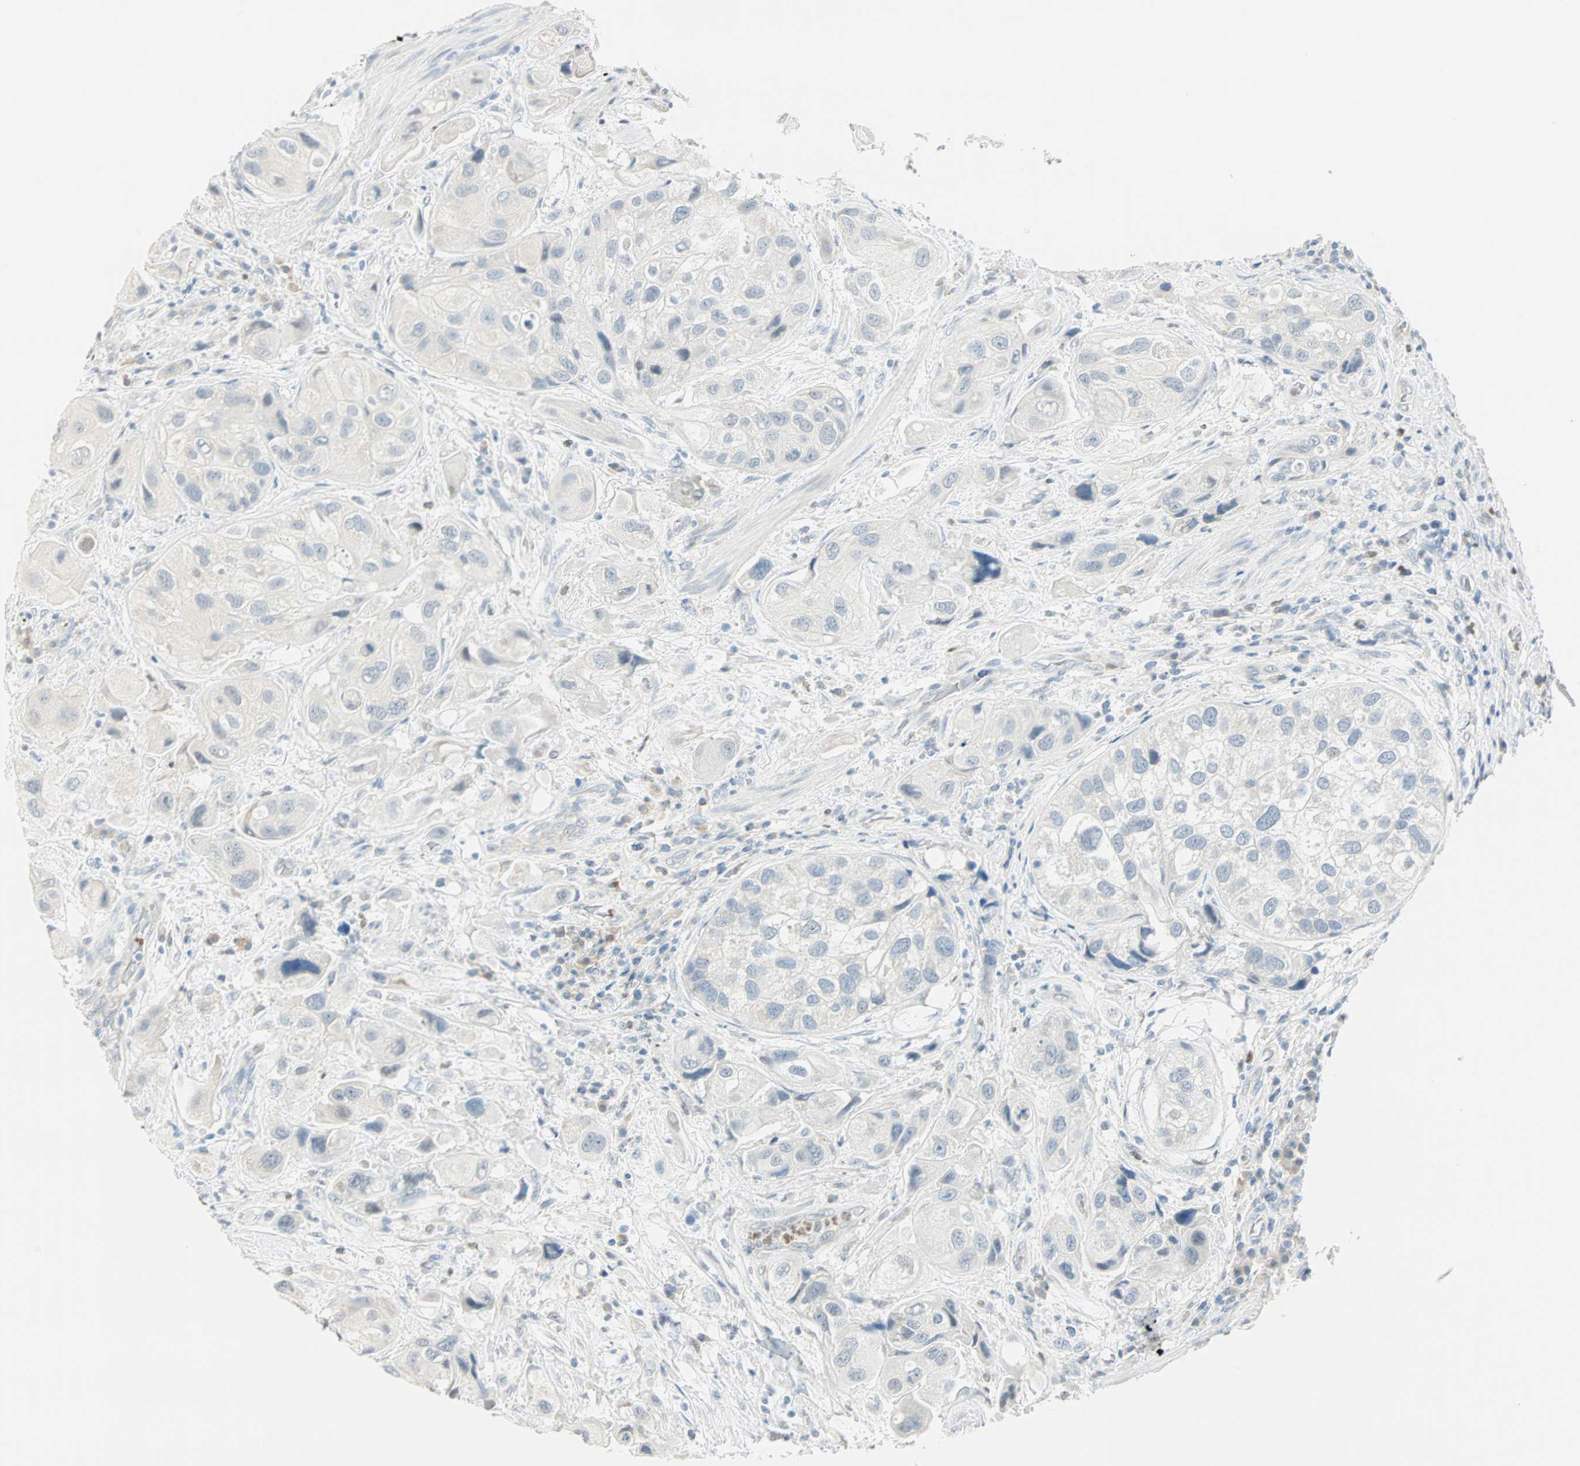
{"staining": {"intensity": "negative", "quantity": "none", "location": "none"}, "tissue": "urothelial cancer", "cell_type": "Tumor cells", "image_type": "cancer", "snomed": [{"axis": "morphology", "description": "Urothelial carcinoma, High grade"}, {"axis": "topography", "description": "Urinary bladder"}], "caption": "This is an IHC histopathology image of urothelial carcinoma (high-grade). There is no expression in tumor cells.", "gene": "MLLT10", "patient": {"sex": "female", "age": 64}}